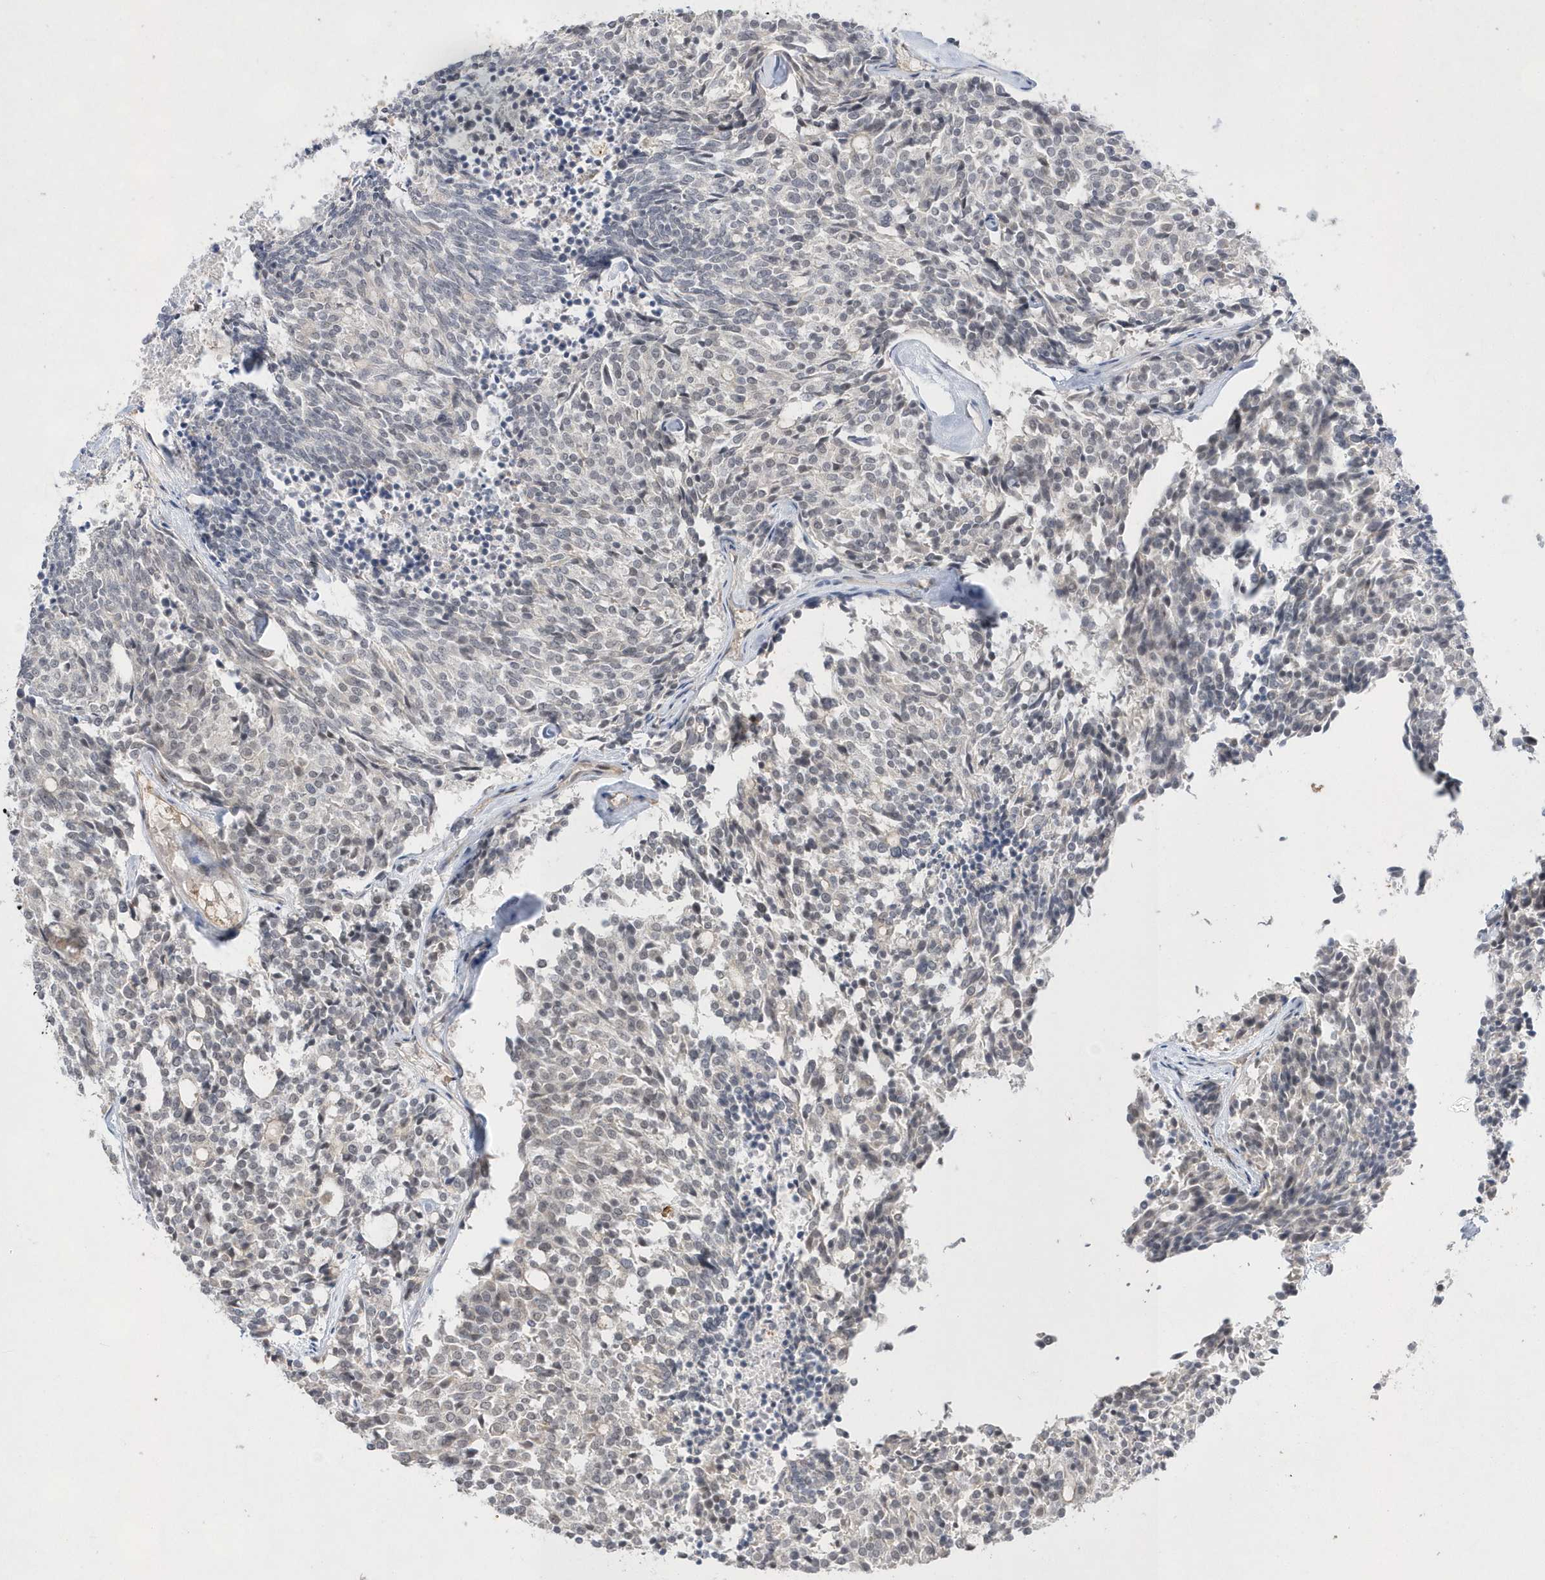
{"staining": {"intensity": "negative", "quantity": "none", "location": "none"}, "tissue": "carcinoid", "cell_type": "Tumor cells", "image_type": "cancer", "snomed": [{"axis": "morphology", "description": "Carcinoid, malignant, NOS"}, {"axis": "topography", "description": "Pancreas"}], "caption": "Immunohistochemistry histopathology image of neoplastic tissue: carcinoid stained with DAB demonstrates no significant protein staining in tumor cells. (Brightfield microscopy of DAB (3,3'-diaminobenzidine) IHC at high magnification).", "gene": "TMEM132B", "patient": {"sex": "female", "age": 54}}